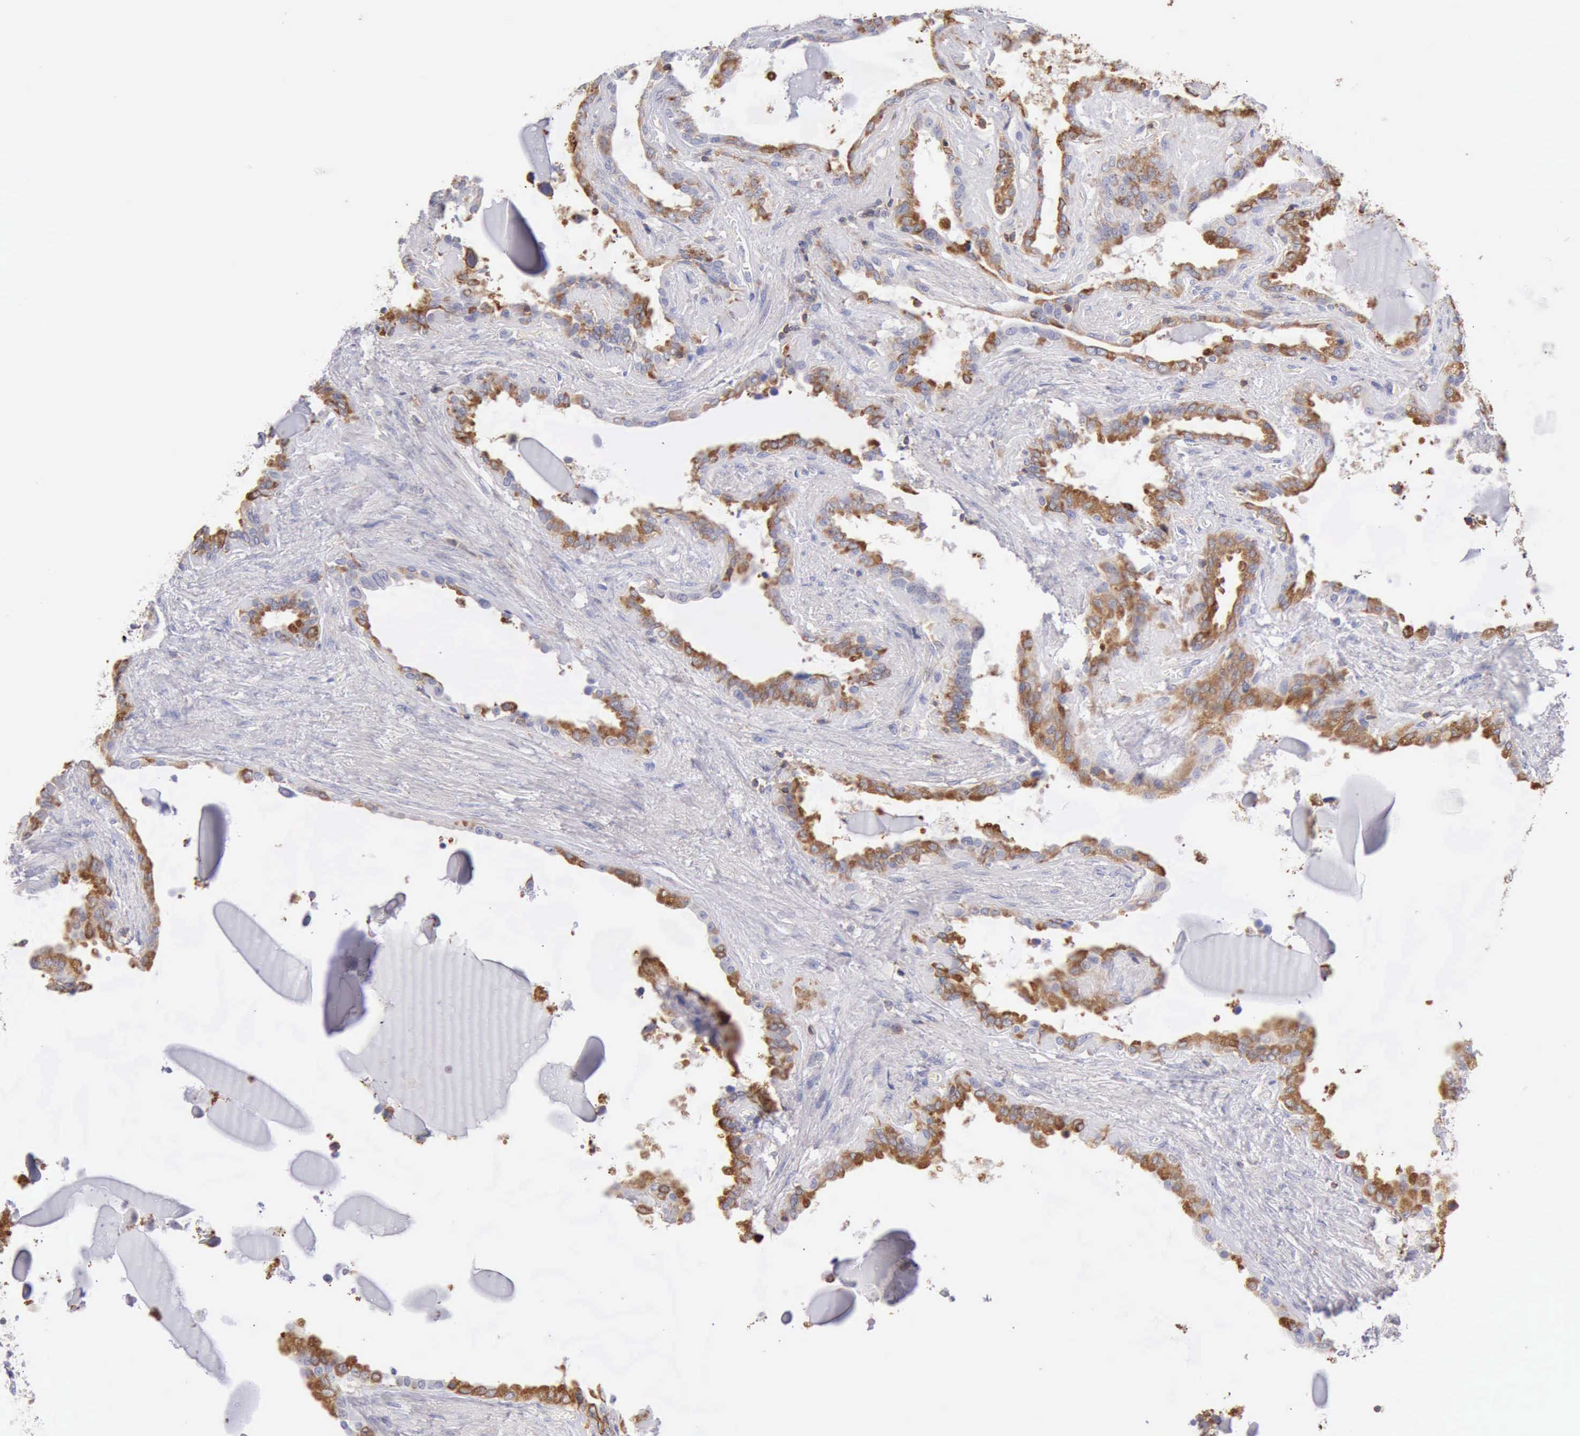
{"staining": {"intensity": "moderate", "quantity": ">75%", "location": "cytoplasmic/membranous"}, "tissue": "seminal vesicle", "cell_type": "Glandular cells", "image_type": "normal", "snomed": [{"axis": "morphology", "description": "Normal tissue, NOS"}, {"axis": "morphology", "description": "Inflammation, NOS"}, {"axis": "topography", "description": "Urinary bladder"}, {"axis": "topography", "description": "Prostate"}, {"axis": "topography", "description": "Seminal veicle"}], "caption": "Approximately >75% of glandular cells in normal seminal vesicle display moderate cytoplasmic/membranous protein positivity as visualized by brown immunohistochemical staining.", "gene": "SASH3", "patient": {"sex": "male", "age": 82}}